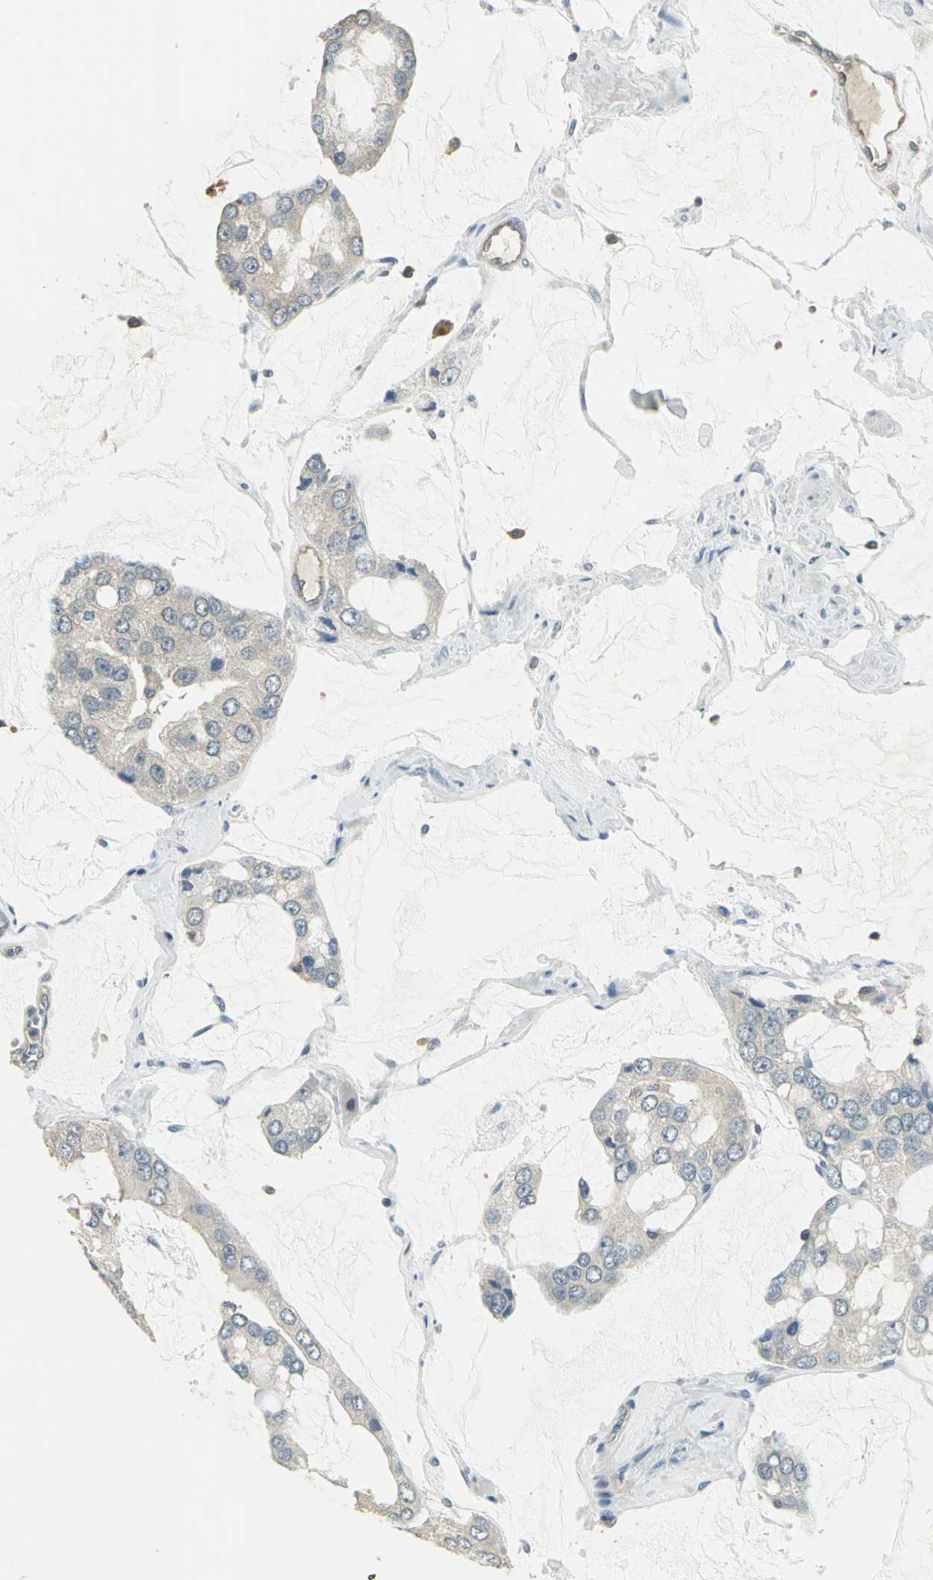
{"staining": {"intensity": "negative", "quantity": "none", "location": "none"}, "tissue": "prostate cancer", "cell_type": "Tumor cells", "image_type": "cancer", "snomed": [{"axis": "morphology", "description": "Adenocarcinoma, High grade"}, {"axis": "topography", "description": "Prostate"}], "caption": "Immunohistochemistry of human prostate cancer reveals no staining in tumor cells.", "gene": "RAPGEF1", "patient": {"sex": "male", "age": 67}}